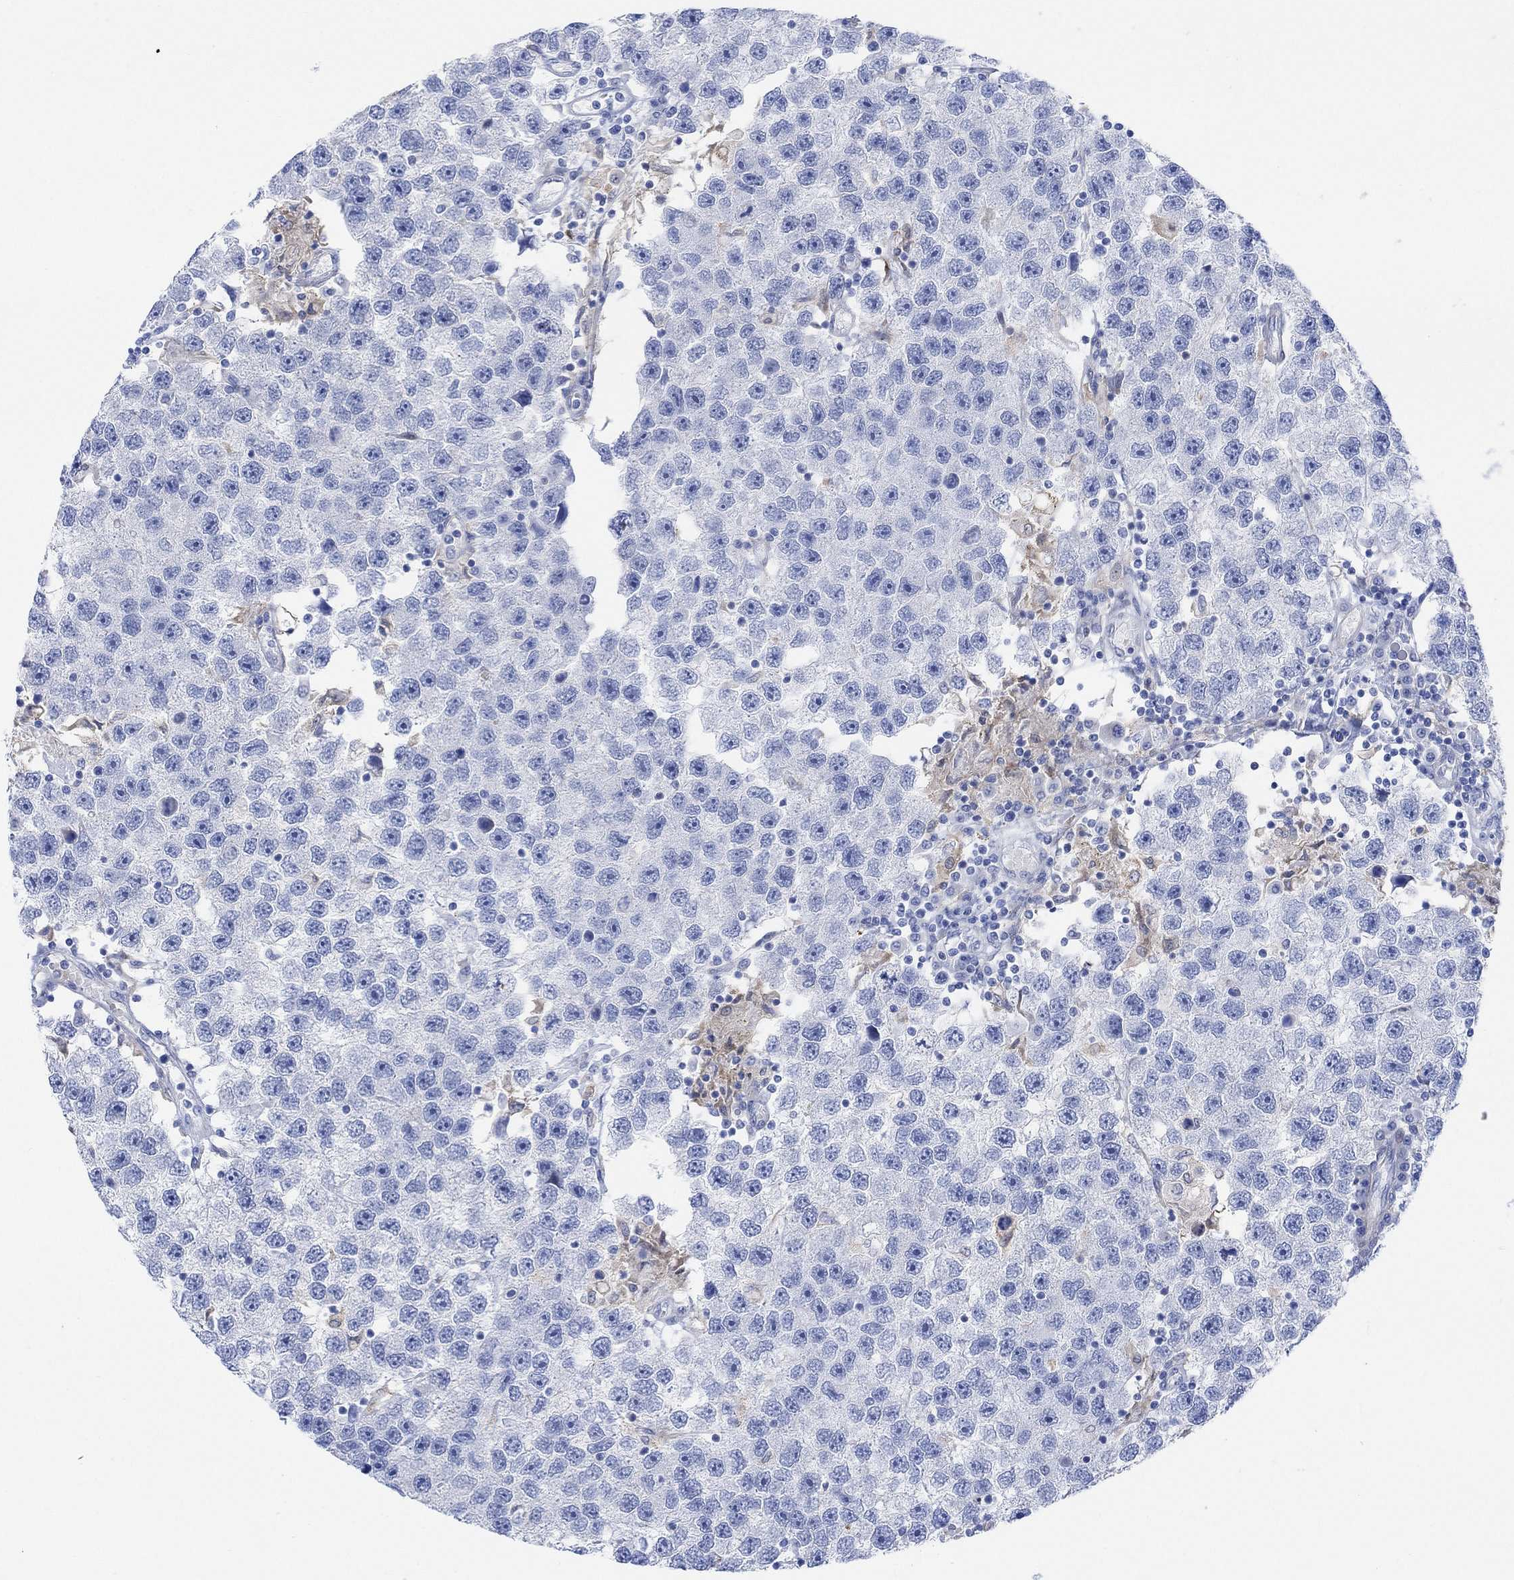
{"staining": {"intensity": "negative", "quantity": "none", "location": "none"}, "tissue": "testis cancer", "cell_type": "Tumor cells", "image_type": "cancer", "snomed": [{"axis": "morphology", "description": "Seminoma, NOS"}, {"axis": "topography", "description": "Testis"}], "caption": "The micrograph shows no significant positivity in tumor cells of testis cancer (seminoma).", "gene": "TLDC2", "patient": {"sex": "male", "age": 26}}